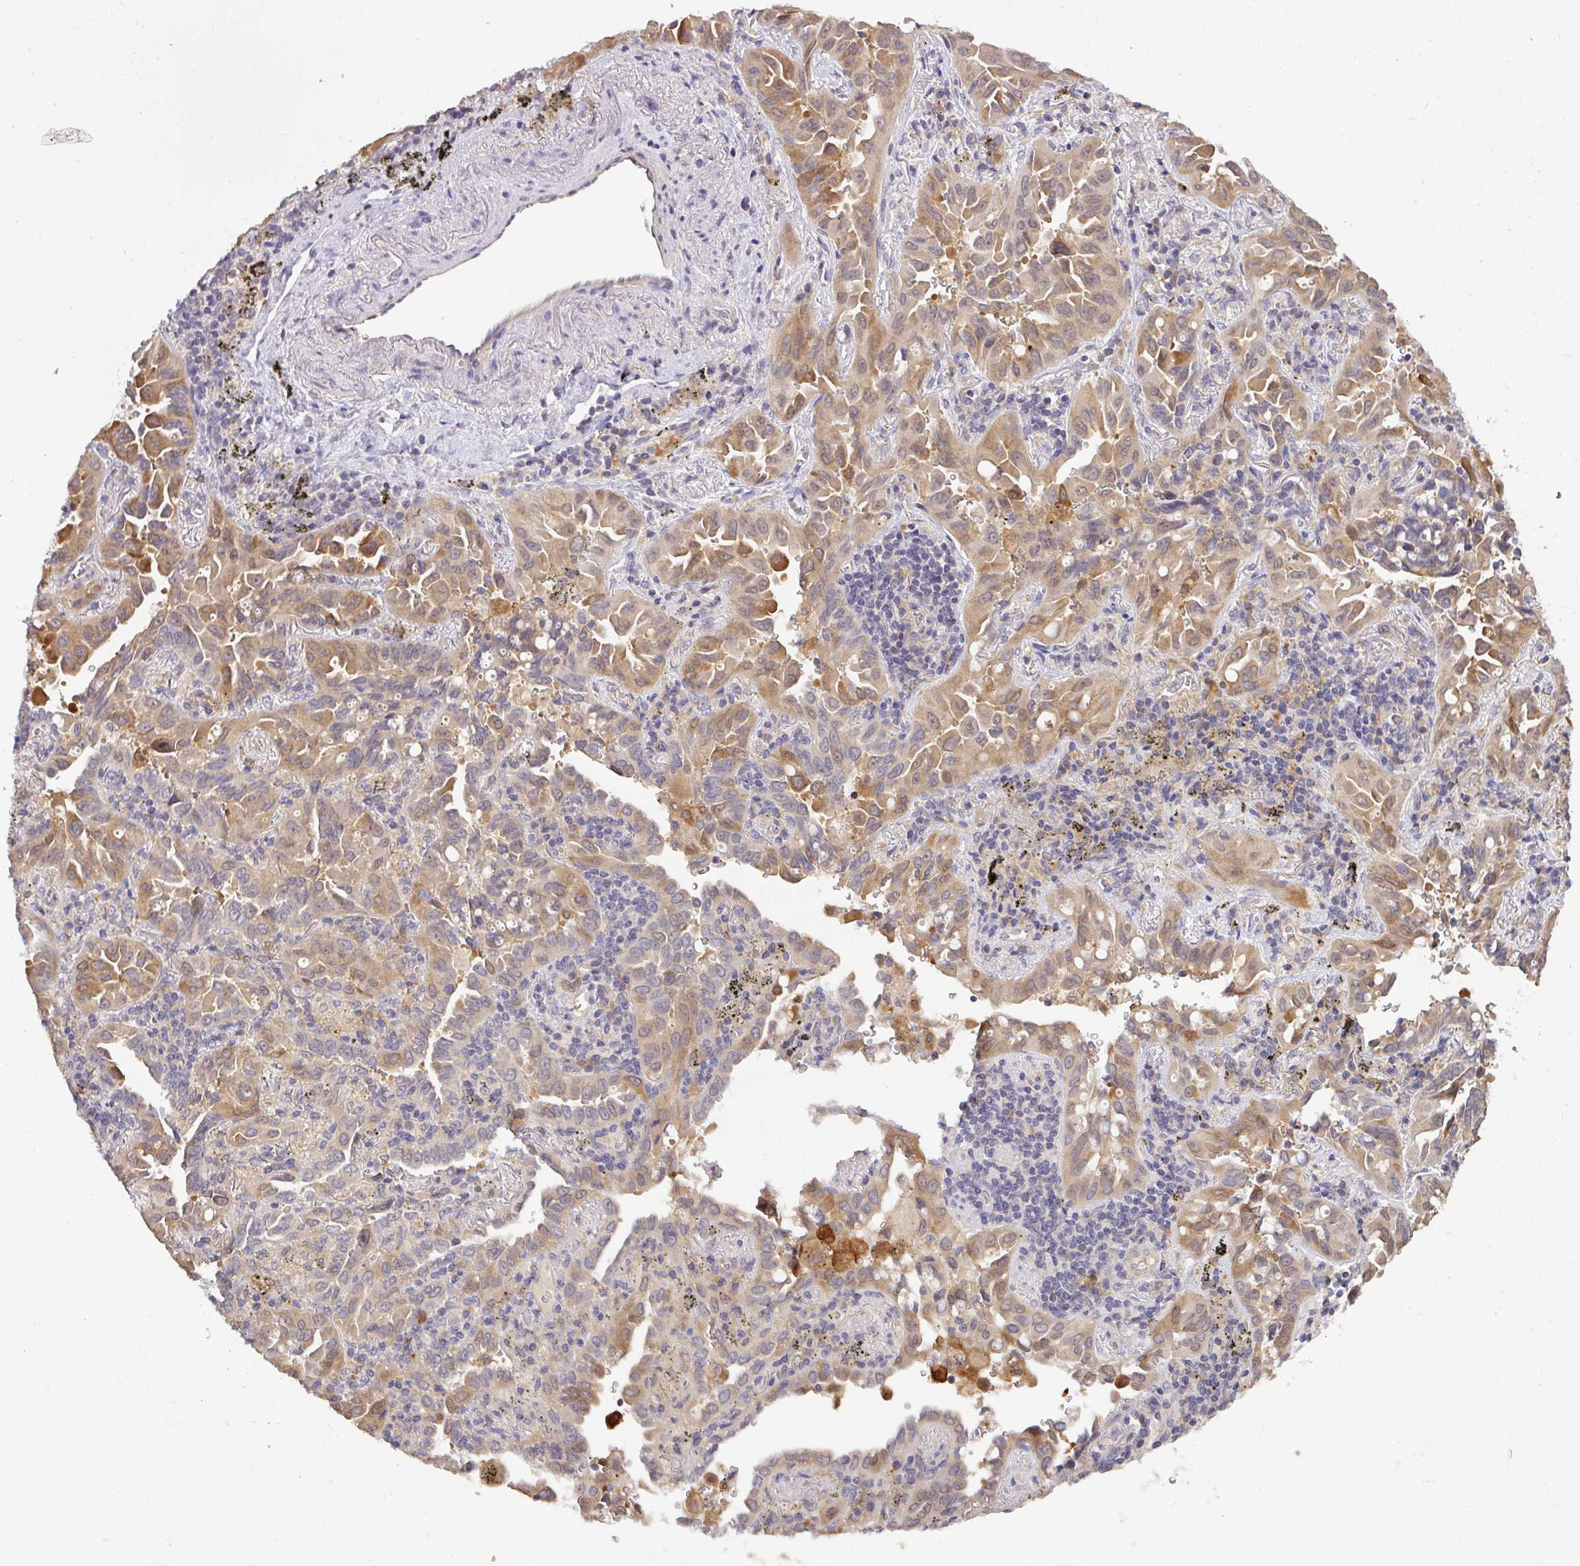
{"staining": {"intensity": "moderate", "quantity": ">75%", "location": "cytoplasmic/membranous"}, "tissue": "lung cancer", "cell_type": "Tumor cells", "image_type": "cancer", "snomed": [{"axis": "morphology", "description": "Adenocarcinoma, NOS"}, {"axis": "topography", "description": "Lung"}], "caption": "Human lung cancer (adenocarcinoma) stained with a brown dye exhibits moderate cytoplasmic/membranous positive expression in about >75% of tumor cells.", "gene": "GCNT7", "patient": {"sex": "male", "age": 68}}